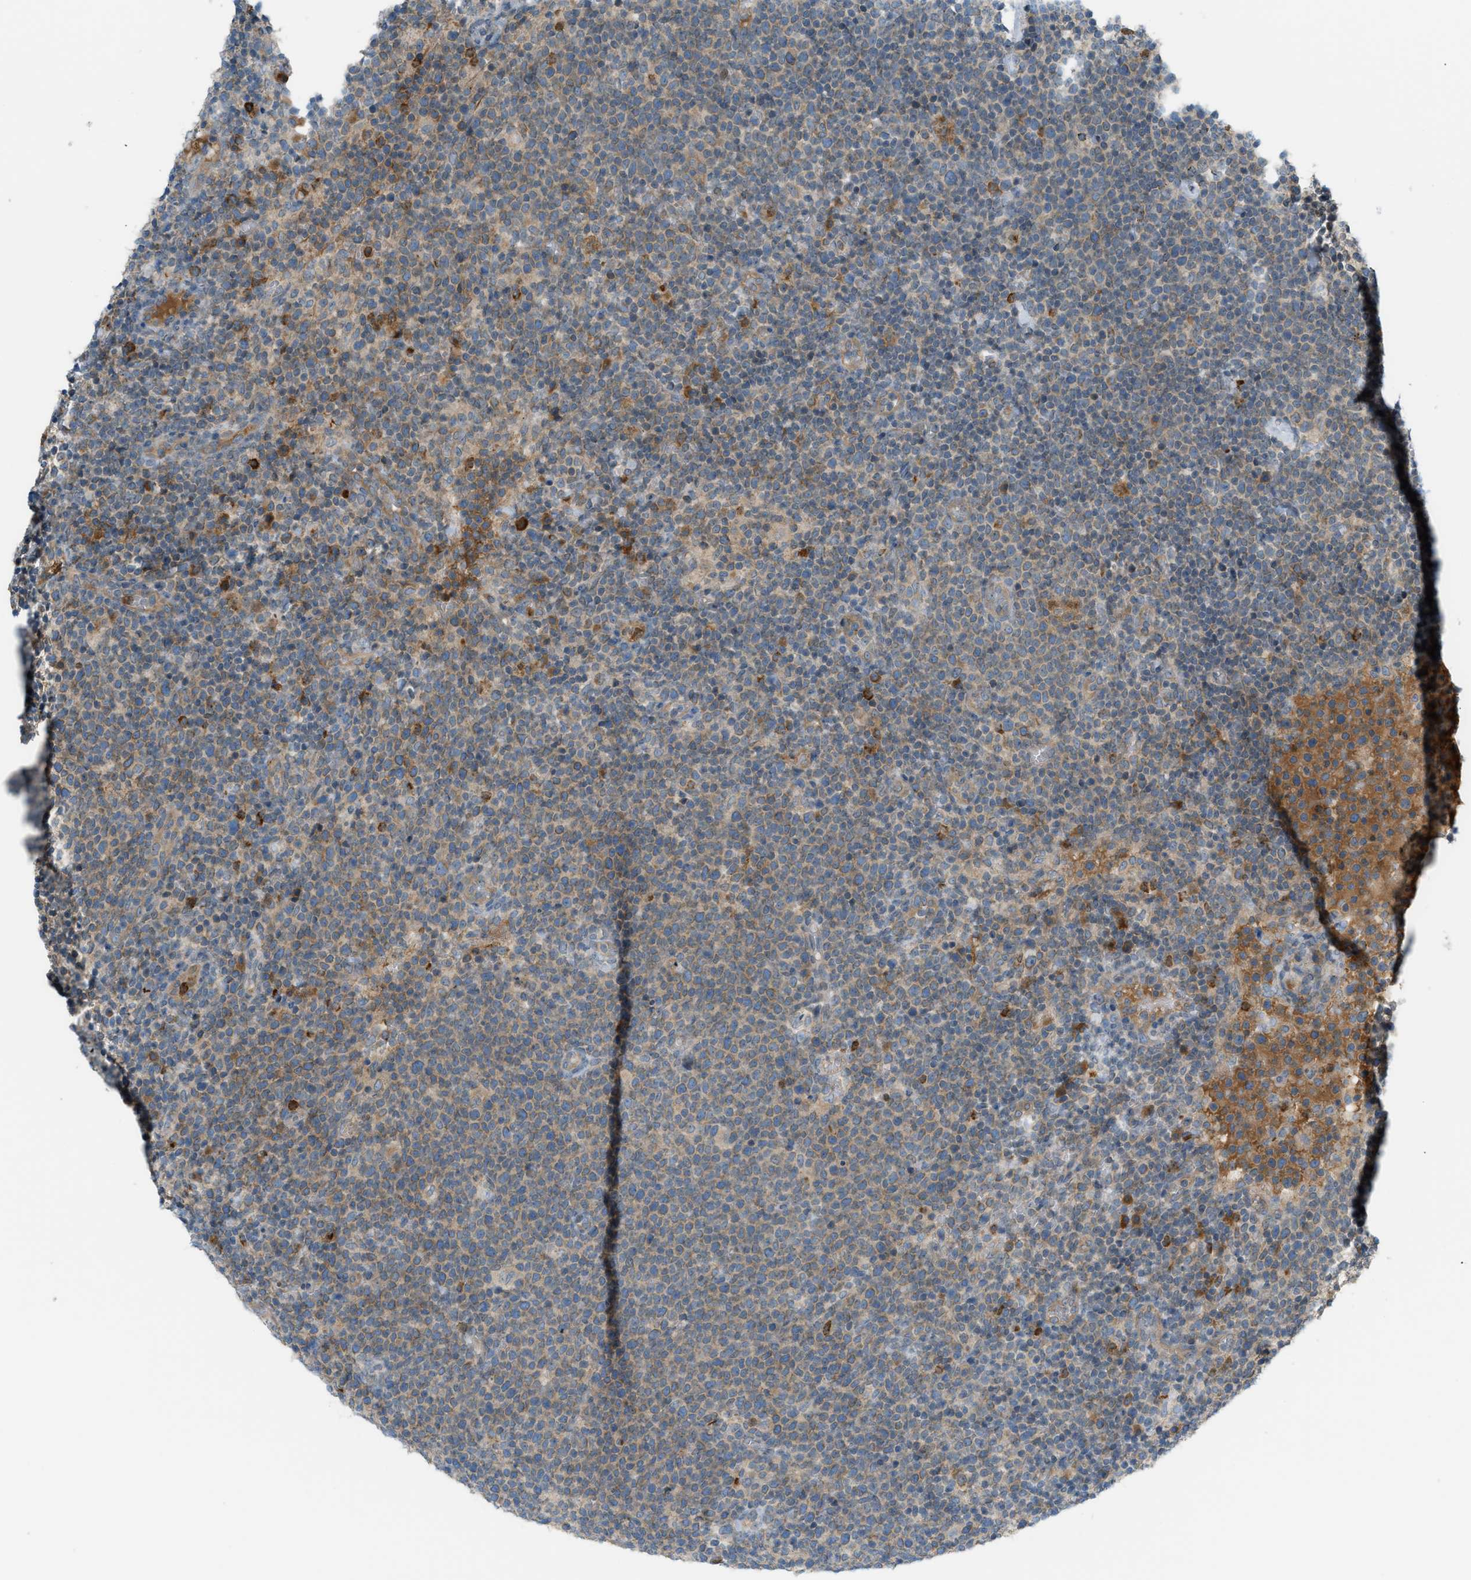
{"staining": {"intensity": "moderate", "quantity": "<25%", "location": "cytoplasmic/membranous"}, "tissue": "lymphoma", "cell_type": "Tumor cells", "image_type": "cancer", "snomed": [{"axis": "morphology", "description": "Malignant lymphoma, non-Hodgkin's type, High grade"}, {"axis": "topography", "description": "Lymph node"}], "caption": "Lymphoma tissue demonstrates moderate cytoplasmic/membranous expression in about <25% of tumor cells, visualized by immunohistochemistry. The staining was performed using DAB to visualize the protein expression in brown, while the nuclei were stained in blue with hematoxylin (Magnification: 20x).", "gene": "DYRK1A", "patient": {"sex": "male", "age": 61}}